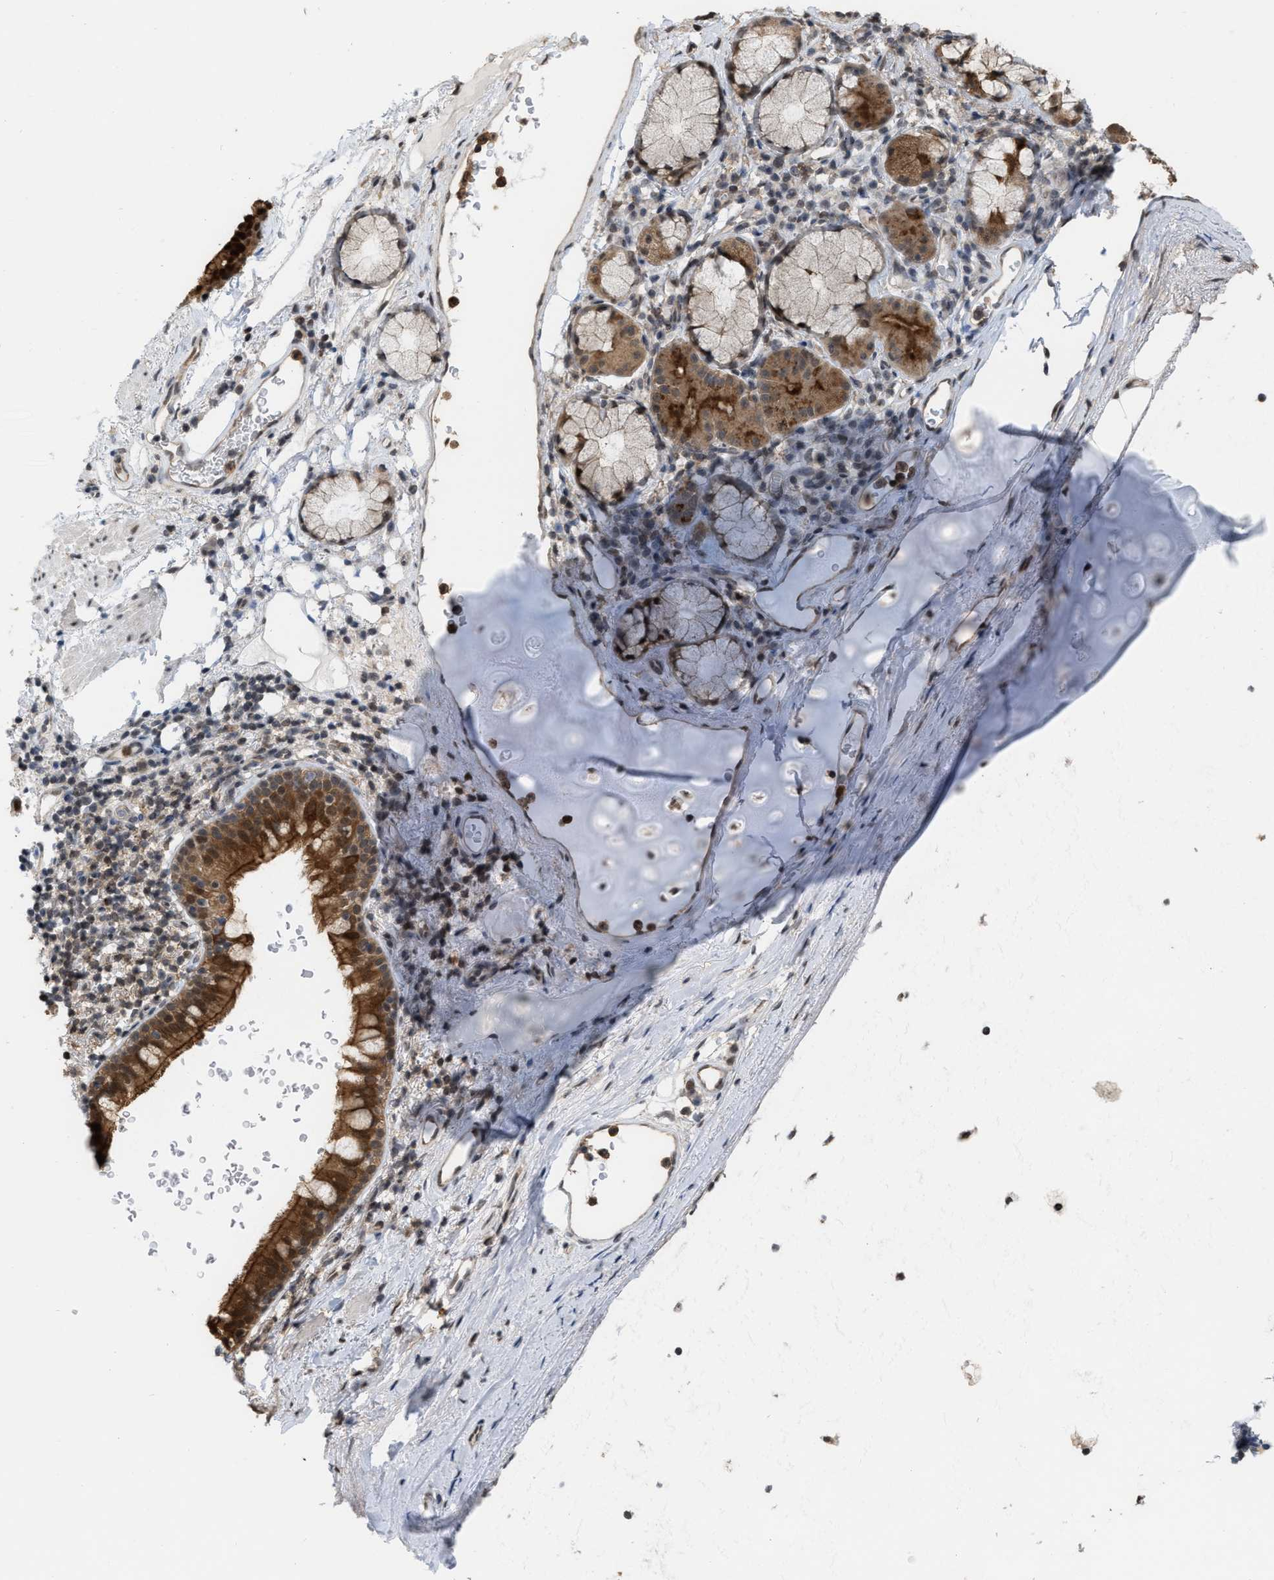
{"staining": {"intensity": "strong", "quantity": ">75%", "location": "cytoplasmic/membranous,nuclear"}, "tissue": "bronchus", "cell_type": "Respiratory epithelial cells", "image_type": "normal", "snomed": [{"axis": "morphology", "description": "Normal tissue, NOS"}, {"axis": "morphology", "description": "Inflammation, NOS"}, {"axis": "topography", "description": "Cartilage tissue"}, {"axis": "topography", "description": "Bronchus"}], "caption": "Immunohistochemistry histopathology image of unremarkable bronchus: human bronchus stained using immunohistochemistry (IHC) shows high levels of strong protein expression localized specifically in the cytoplasmic/membranous,nuclear of respiratory epithelial cells, appearing as a cytoplasmic/membranous,nuclear brown color.", "gene": "BAIAP2L1", "patient": {"sex": "male", "age": 77}}